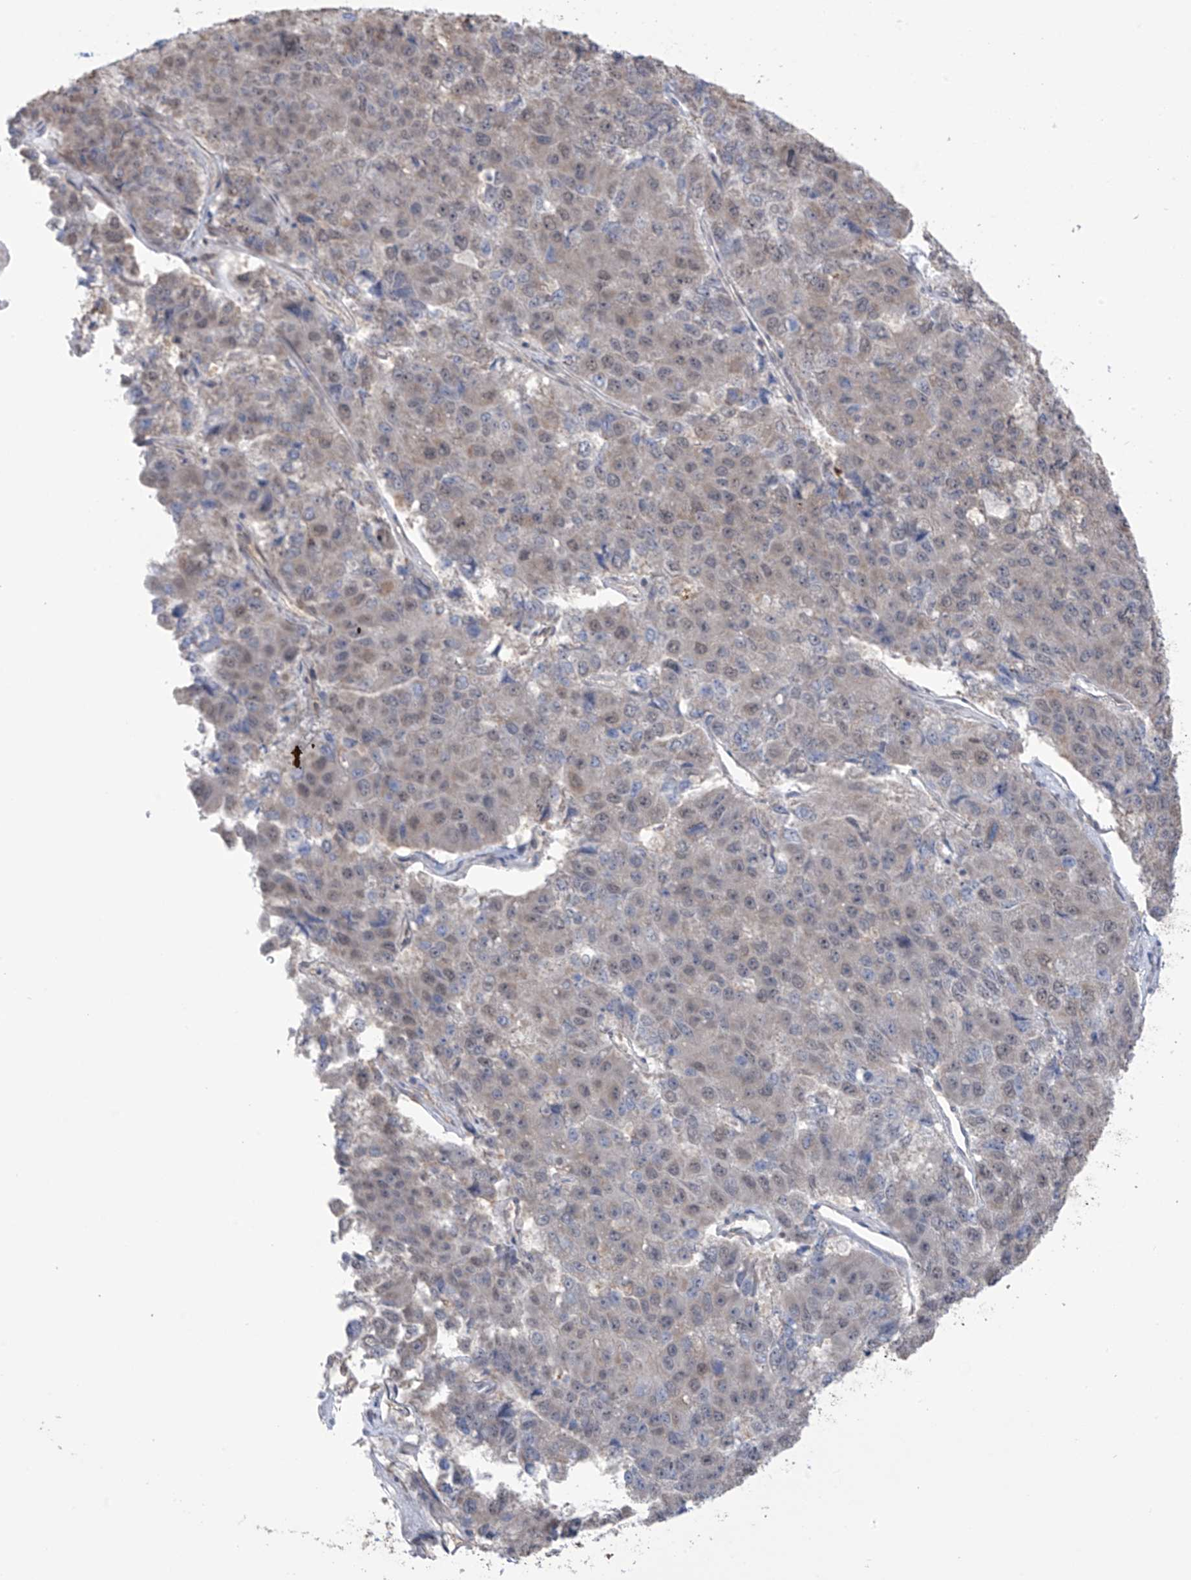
{"staining": {"intensity": "weak", "quantity": "25%-75%", "location": "nuclear"}, "tissue": "pancreatic cancer", "cell_type": "Tumor cells", "image_type": "cancer", "snomed": [{"axis": "morphology", "description": "Adenocarcinoma, NOS"}, {"axis": "topography", "description": "Pancreas"}], "caption": "Tumor cells display low levels of weak nuclear positivity in approximately 25%-75% of cells in human pancreatic cancer (adenocarcinoma).", "gene": "KIAA1522", "patient": {"sex": "male", "age": 50}}